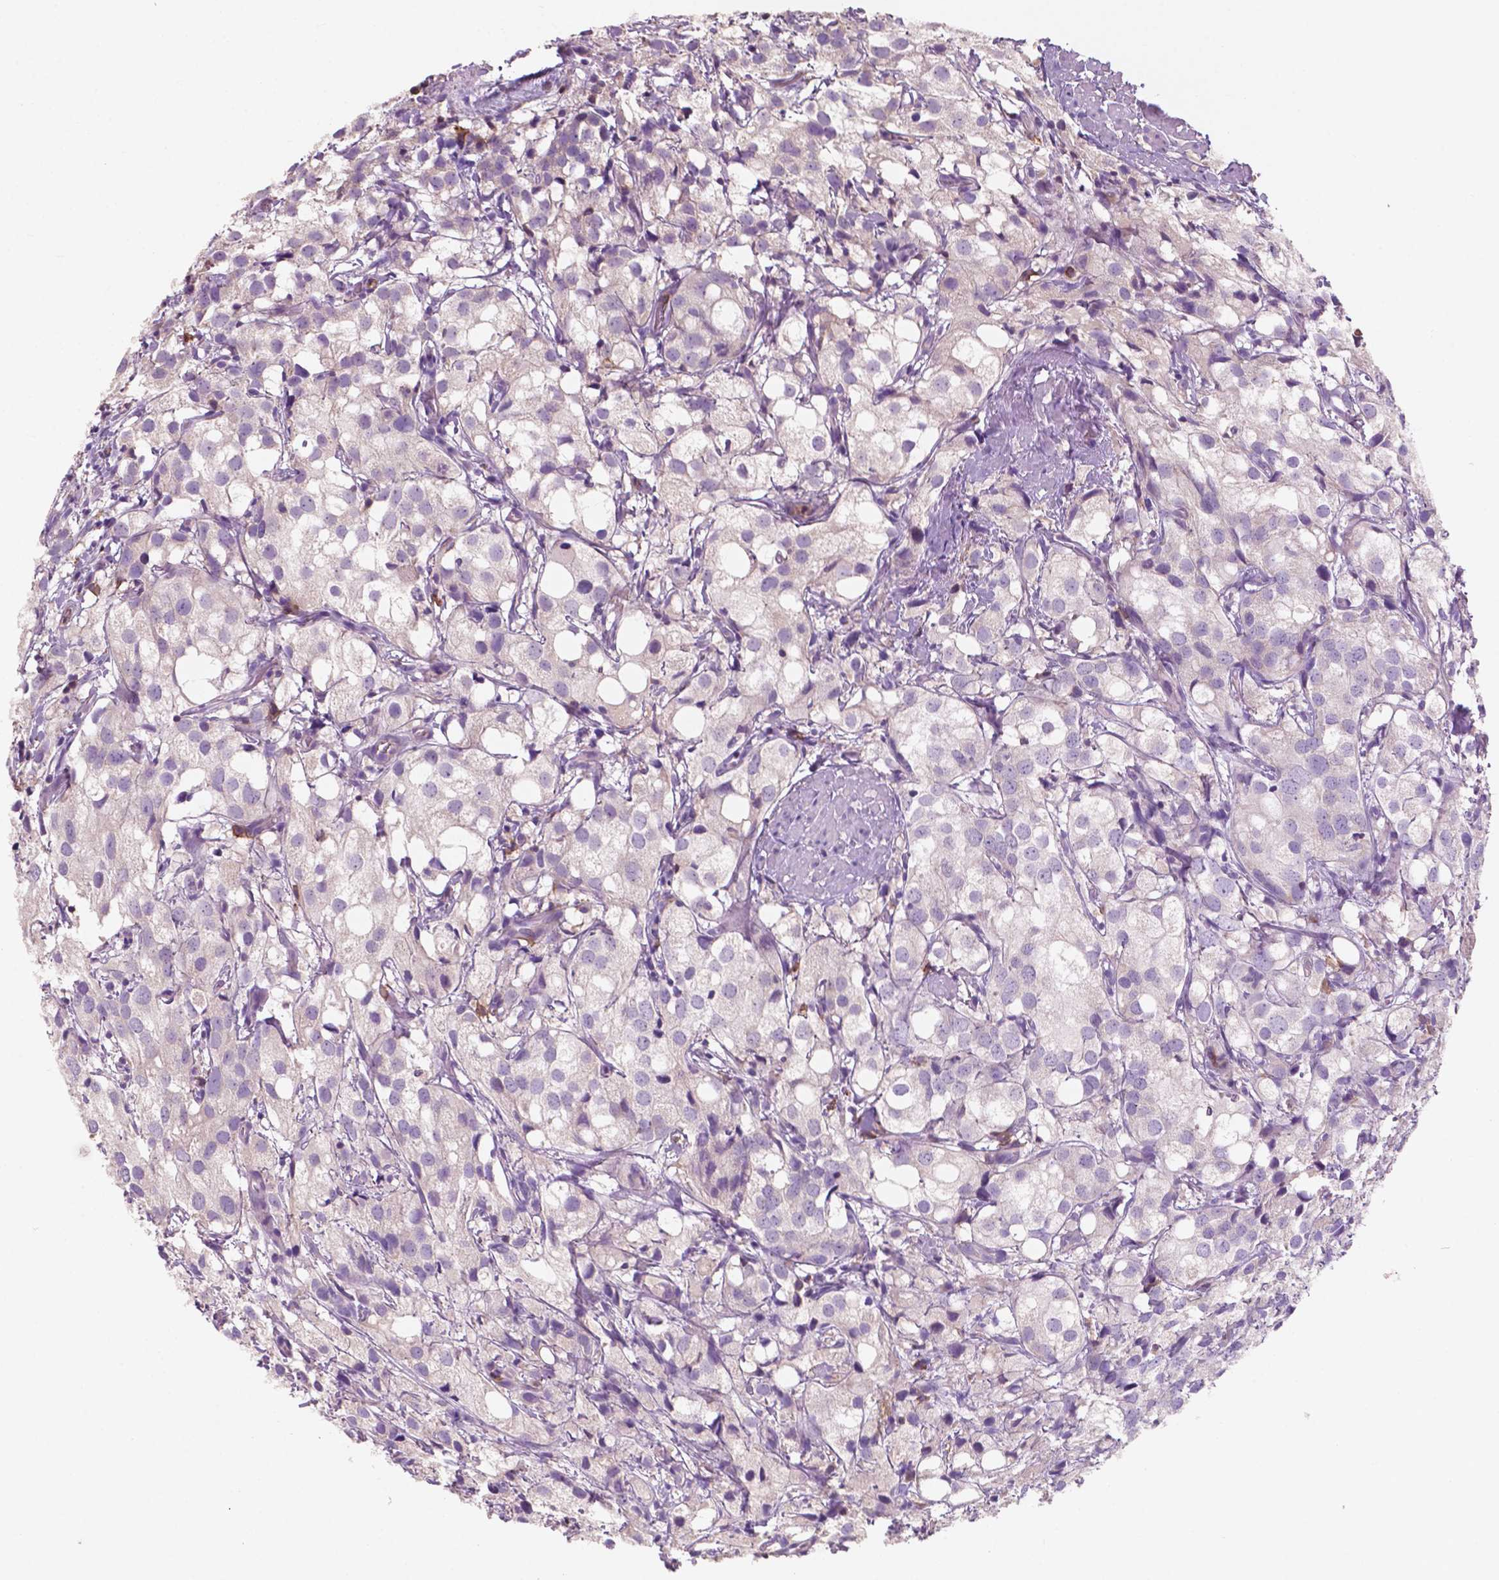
{"staining": {"intensity": "negative", "quantity": "none", "location": "none"}, "tissue": "prostate cancer", "cell_type": "Tumor cells", "image_type": "cancer", "snomed": [{"axis": "morphology", "description": "Adenocarcinoma, High grade"}, {"axis": "topography", "description": "Prostate"}], "caption": "A high-resolution image shows IHC staining of prostate adenocarcinoma (high-grade), which shows no significant expression in tumor cells.", "gene": "SEMA4A", "patient": {"sex": "male", "age": 86}}